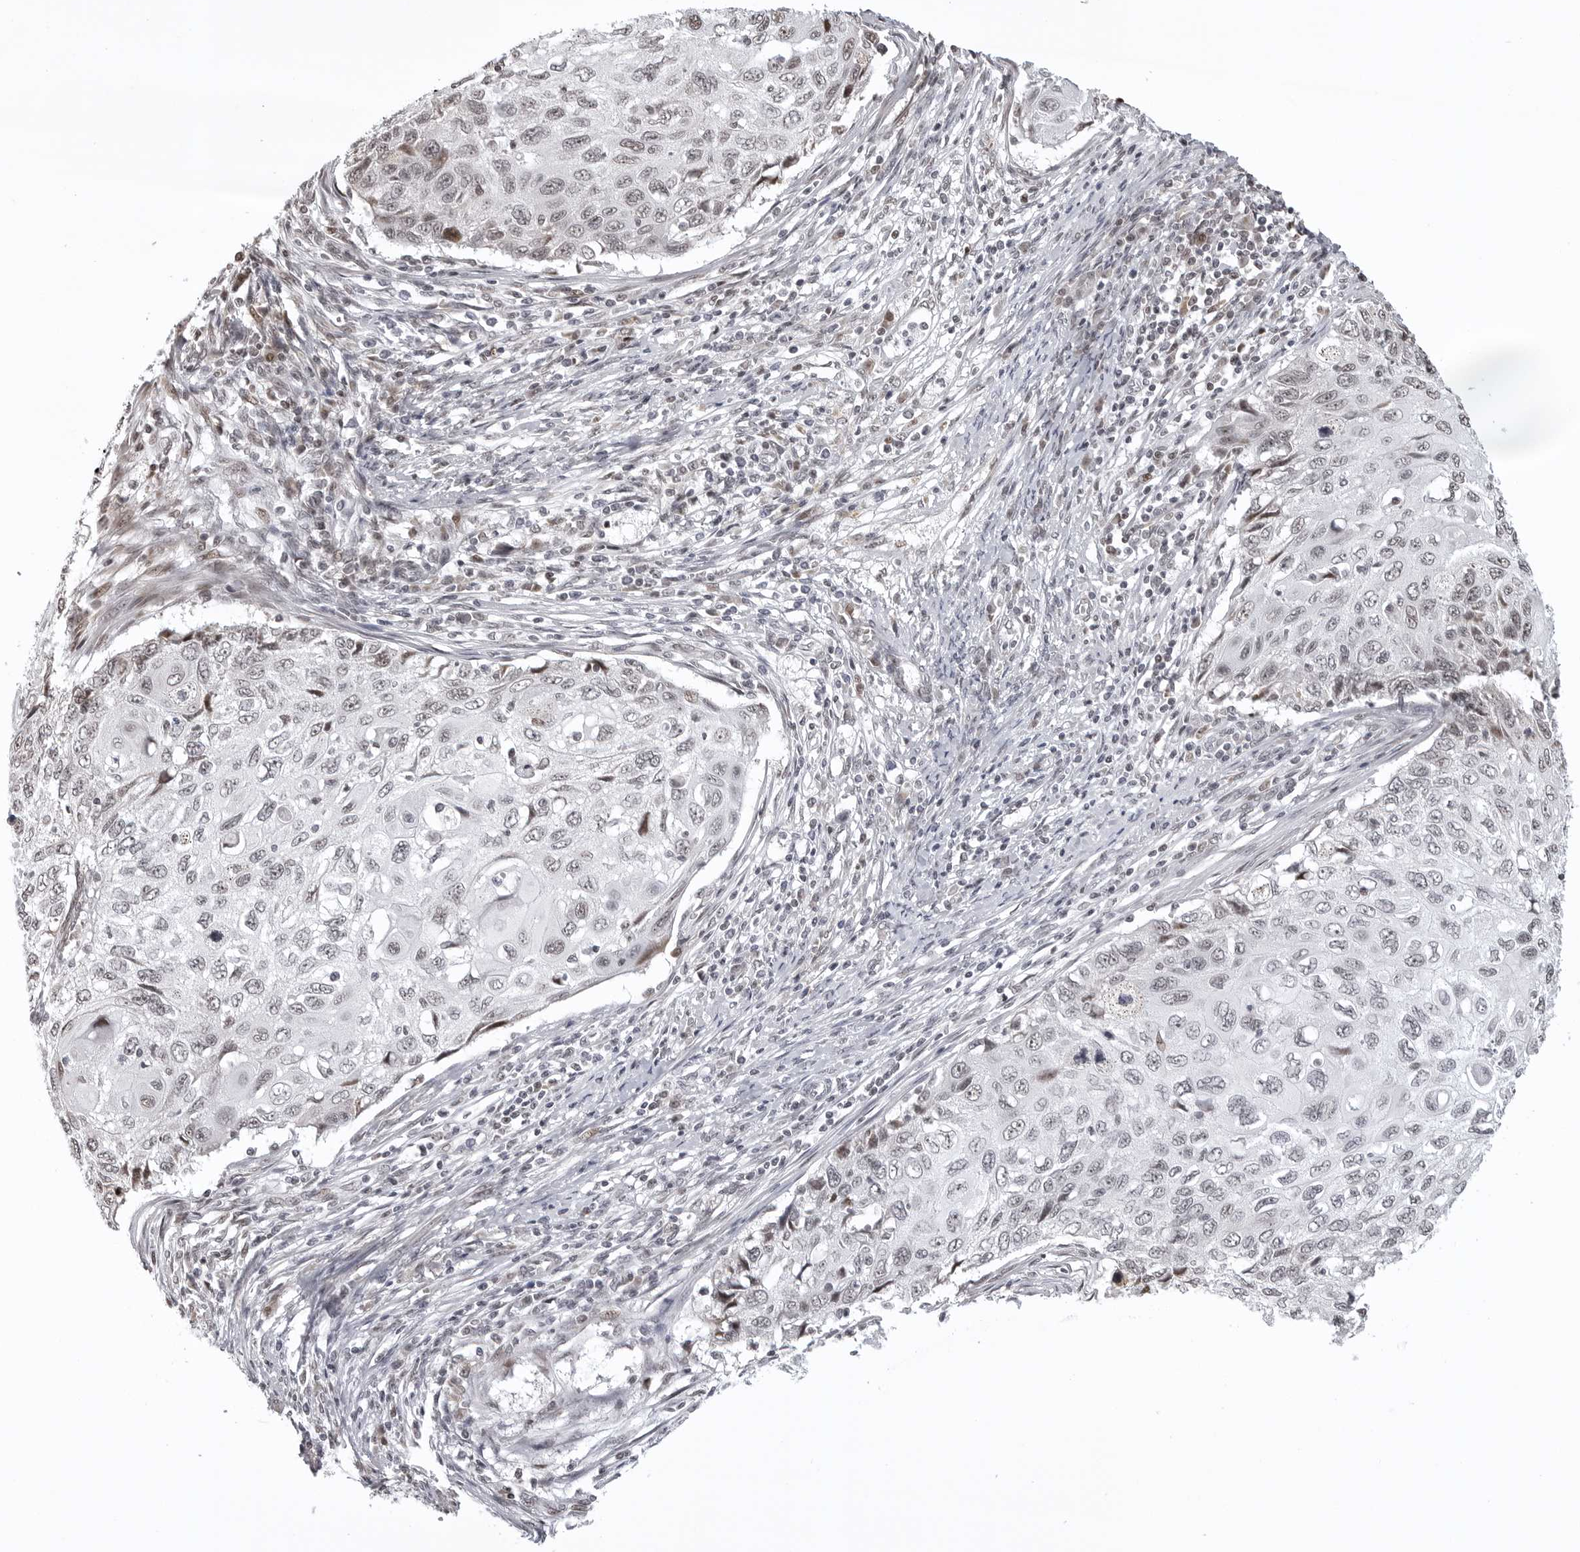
{"staining": {"intensity": "weak", "quantity": "<25%", "location": "nuclear"}, "tissue": "cervical cancer", "cell_type": "Tumor cells", "image_type": "cancer", "snomed": [{"axis": "morphology", "description": "Squamous cell carcinoma, NOS"}, {"axis": "topography", "description": "Cervix"}], "caption": "Tumor cells show no significant positivity in cervical squamous cell carcinoma.", "gene": "PHF3", "patient": {"sex": "female", "age": 70}}